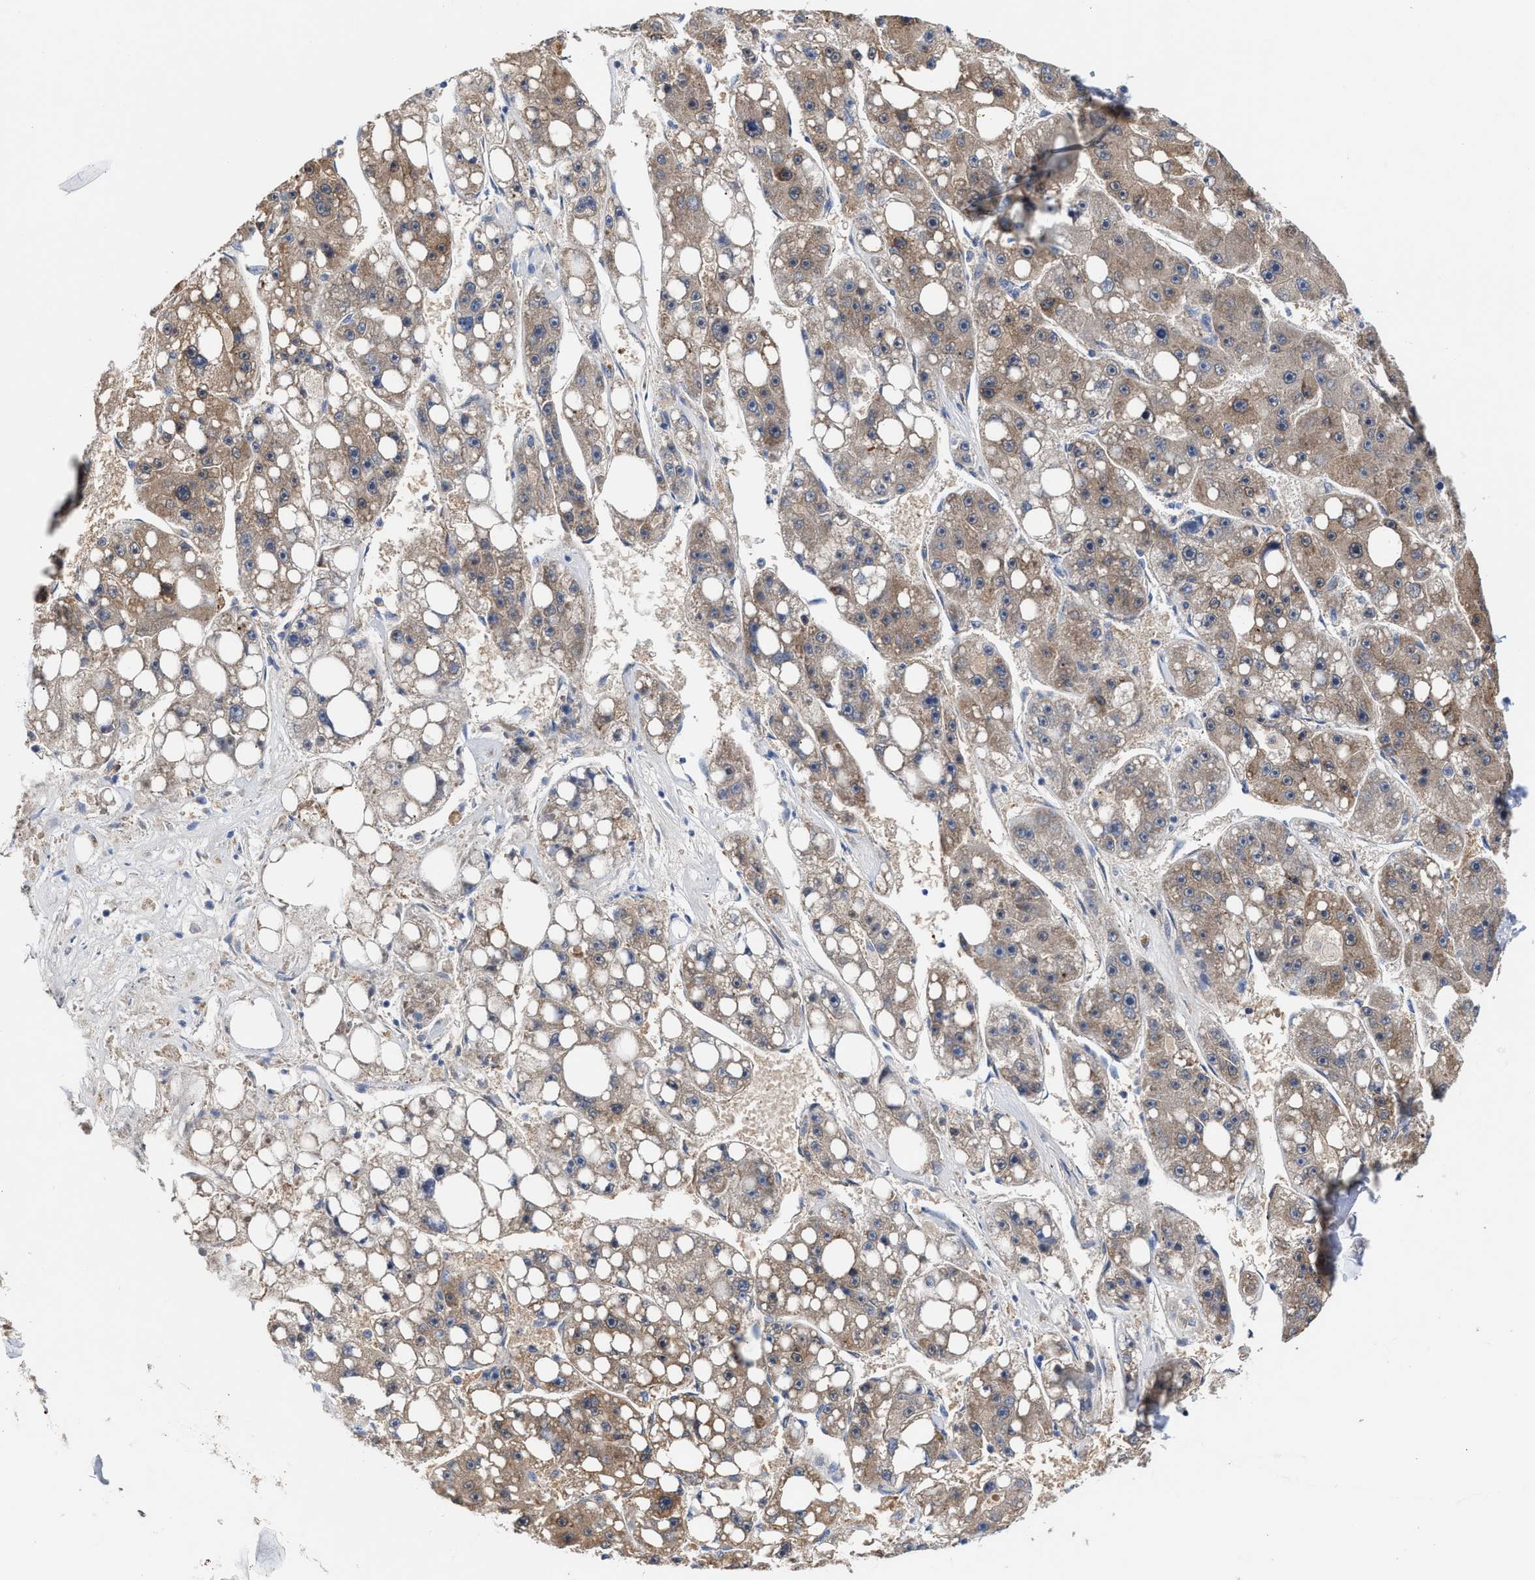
{"staining": {"intensity": "moderate", "quantity": ">75%", "location": "cytoplasmic/membranous"}, "tissue": "liver cancer", "cell_type": "Tumor cells", "image_type": "cancer", "snomed": [{"axis": "morphology", "description": "Carcinoma, Hepatocellular, NOS"}, {"axis": "topography", "description": "Liver"}], "caption": "Liver cancer stained with a brown dye displays moderate cytoplasmic/membranous positive positivity in about >75% of tumor cells.", "gene": "MECR", "patient": {"sex": "female", "age": 61}}